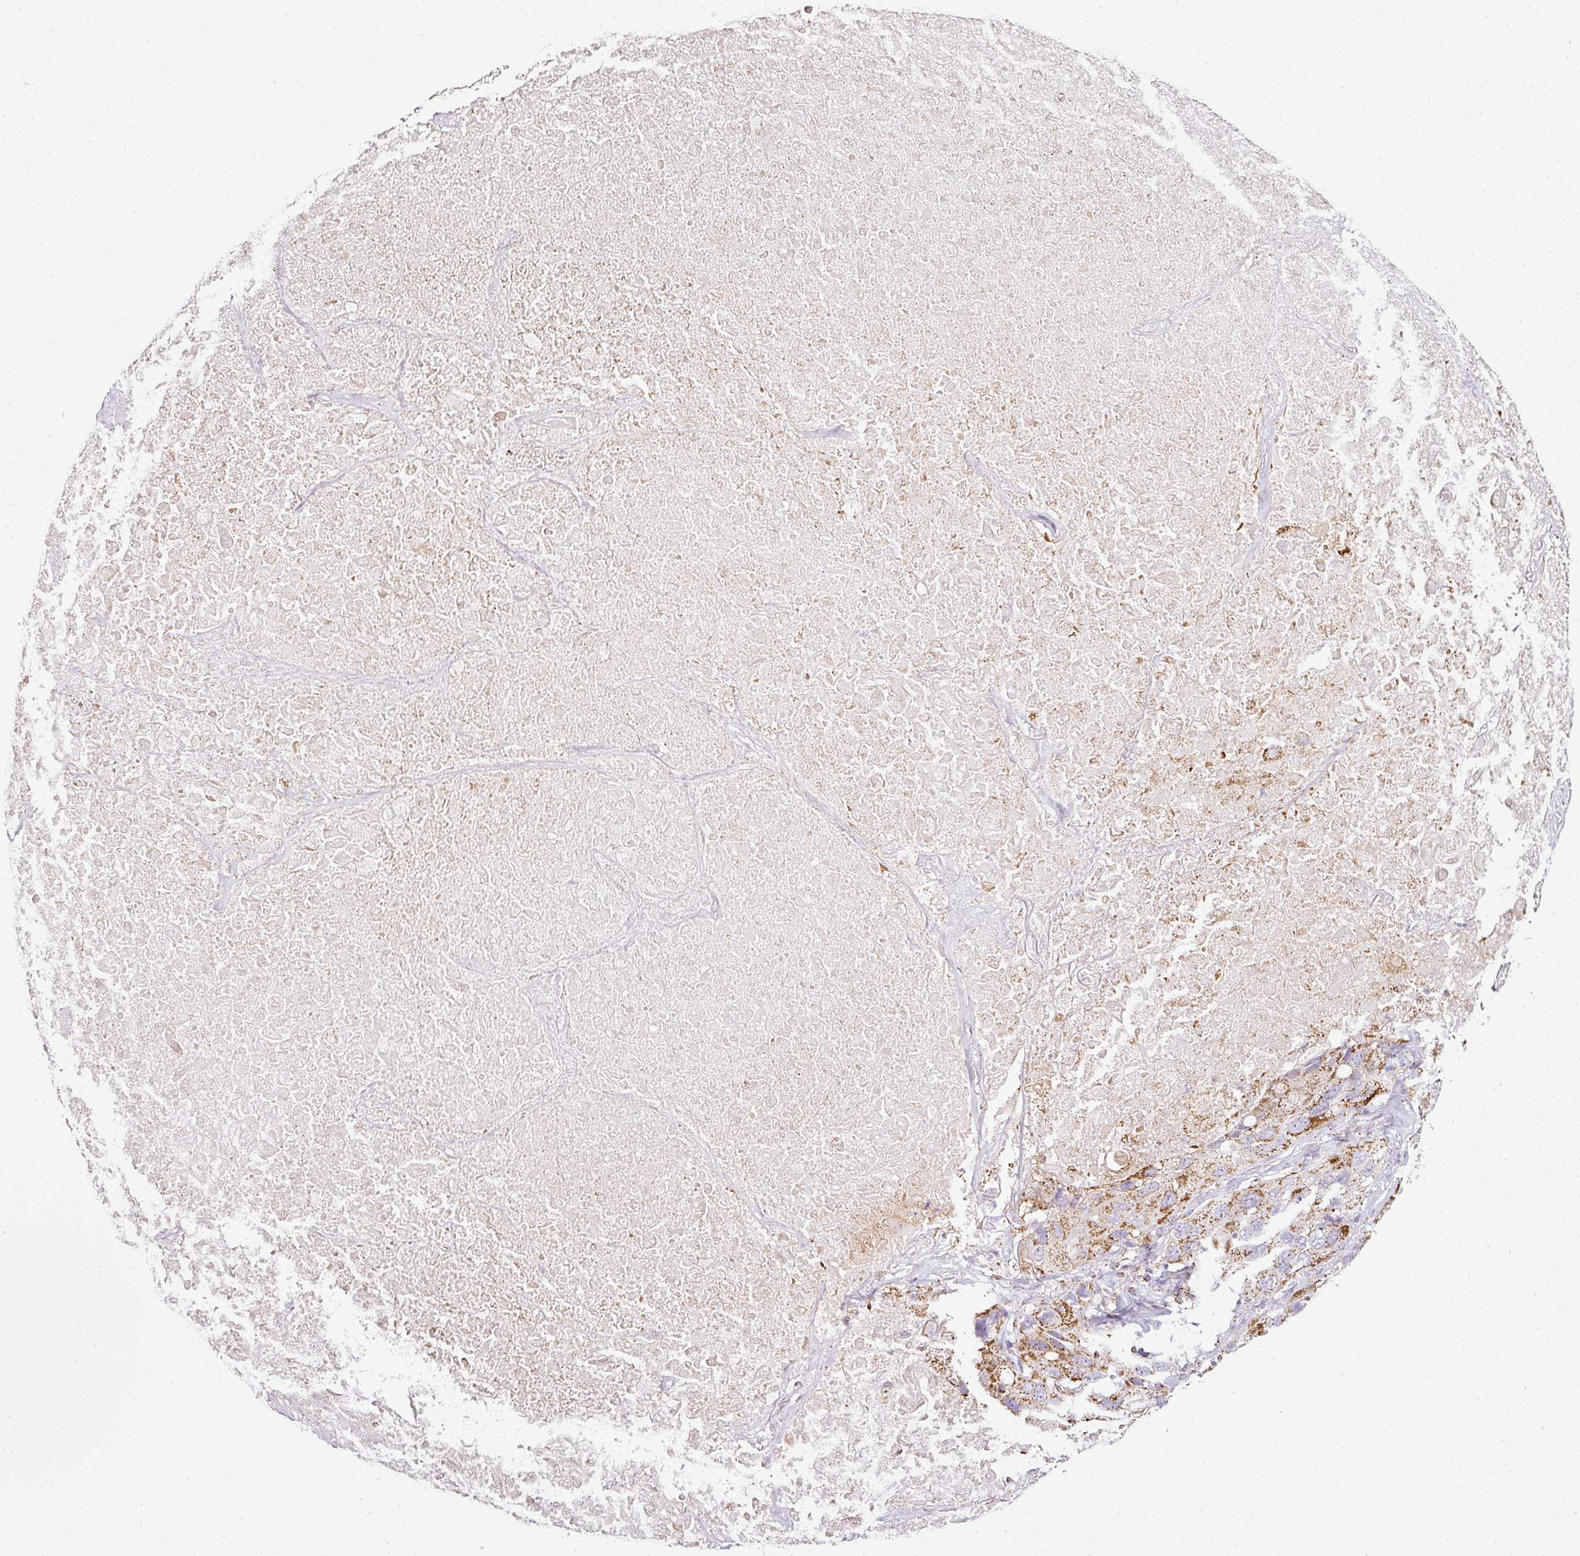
{"staining": {"intensity": "moderate", "quantity": ">75%", "location": "cytoplasmic/membranous"}, "tissue": "lung cancer", "cell_type": "Tumor cells", "image_type": "cancer", "snomed": [{"axis": "morphology", "description": "Squamous cell carcinoma, NOS"}, {"axis": "topography", "description": "Lung"}], "caption": "The micrograph demonstrates a brown stain indicating the presence of a protein in the cytoplasmic/membranous of tumor cells in lung cancer (squamous cell carcinoma).", "gene": "SDHA", "patient": {"sex": "female", "age": 73}}